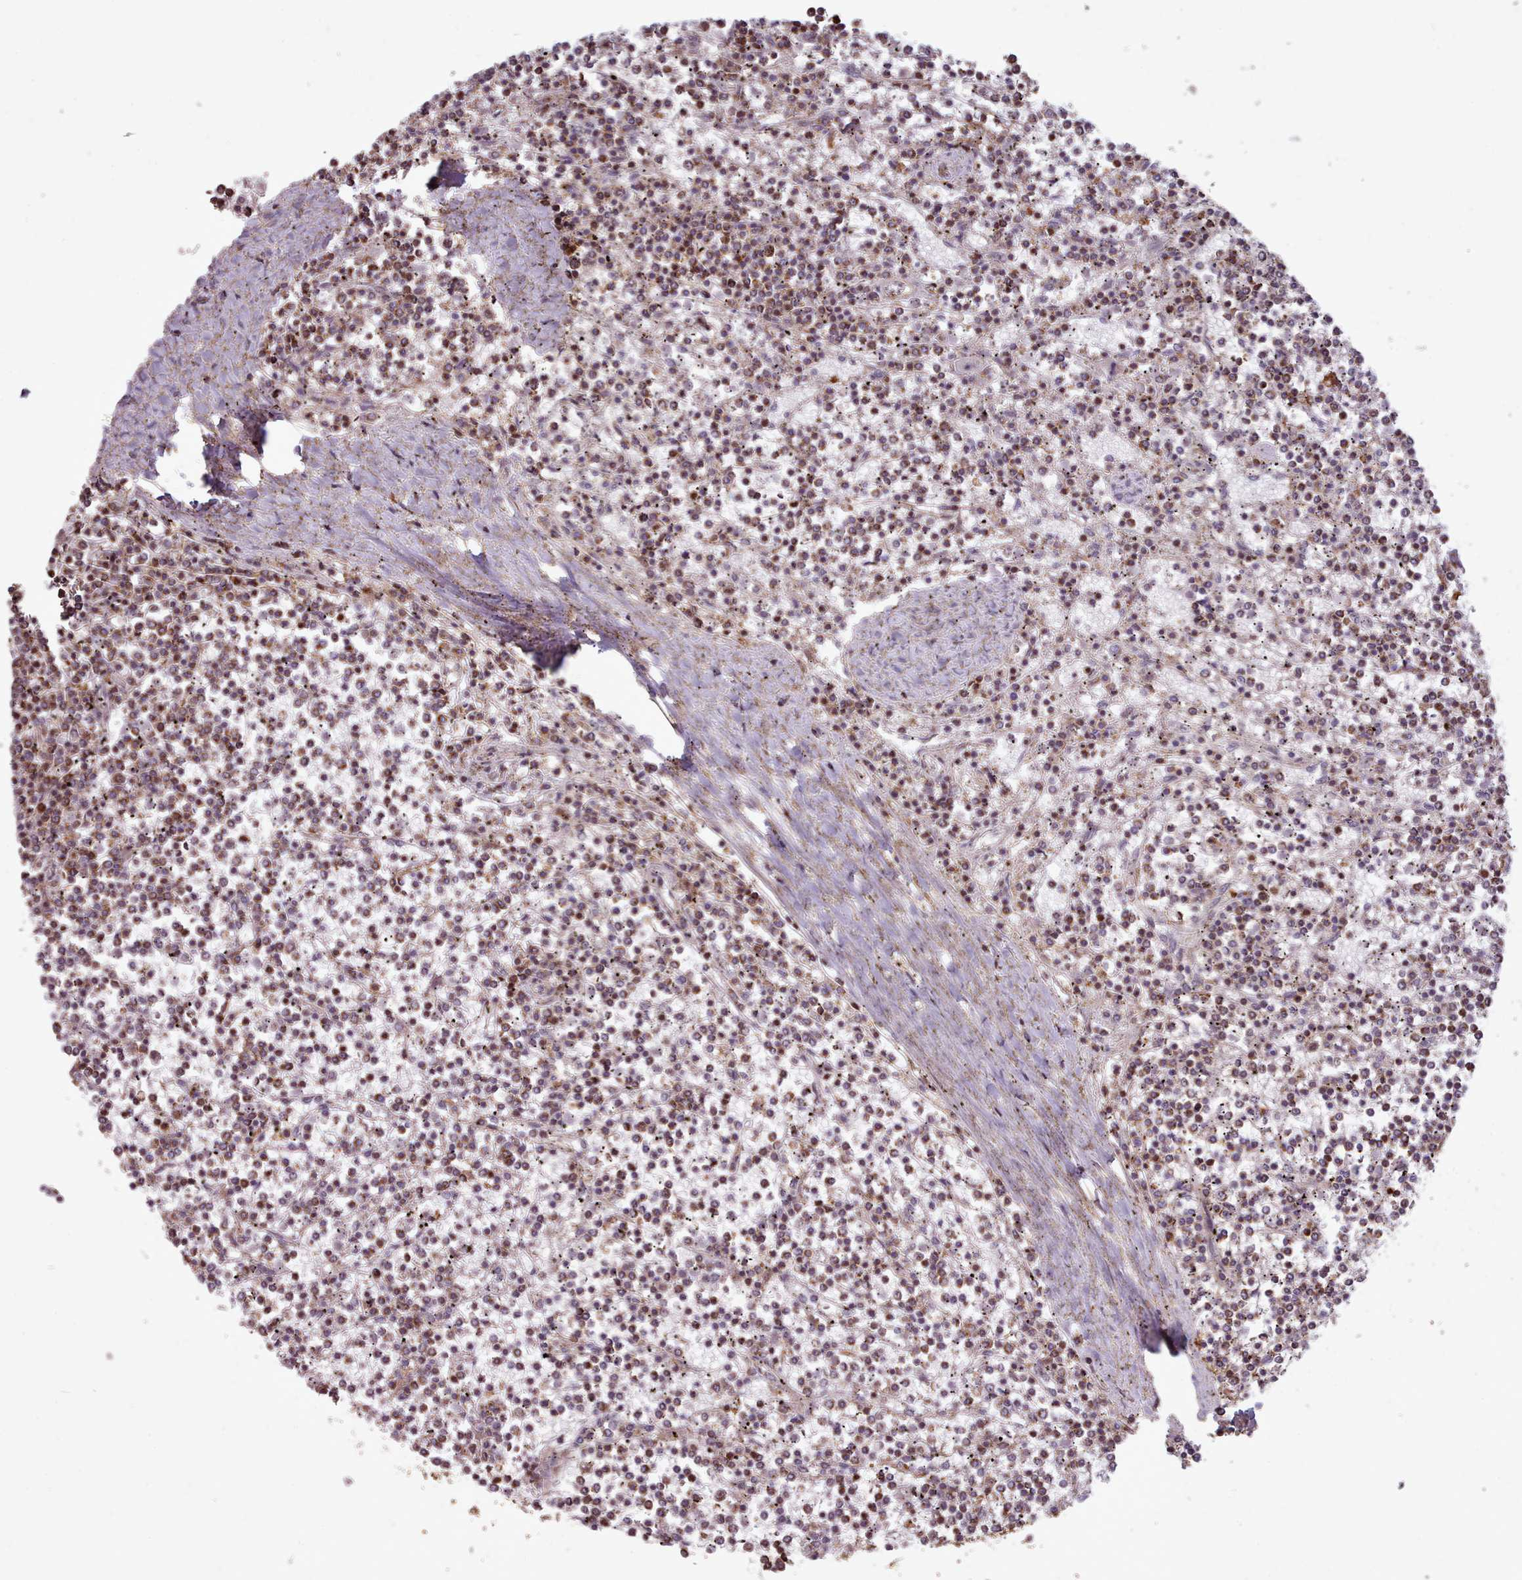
{"staining": {"intensity": "moderate", "quantity": "25%-75%", "location": "cytoplasmic/membranous"}, "tissue": "lymphoma", "cell_type": "Tumor cells", "image_type": "cancer", "snomed": [{"axis": "morphology", "description": "Malignant lymphoma, non-Hodgkin's type, Low grade"}, {"axis": "topography", "description": "Spleen"}], "caption": "DAB (3,3'-diaminobenzidine) immunohistochemical staining of human lymphoma displays moderate cytoplasmic/membranous protein positivity in about 25%-75% of tumor cells. Immunohistochemistry stains the protein in brown and the nuclei are stained blue.", "gene": "ZMYM4", "patient": {"sex": "female", "age": 19}}